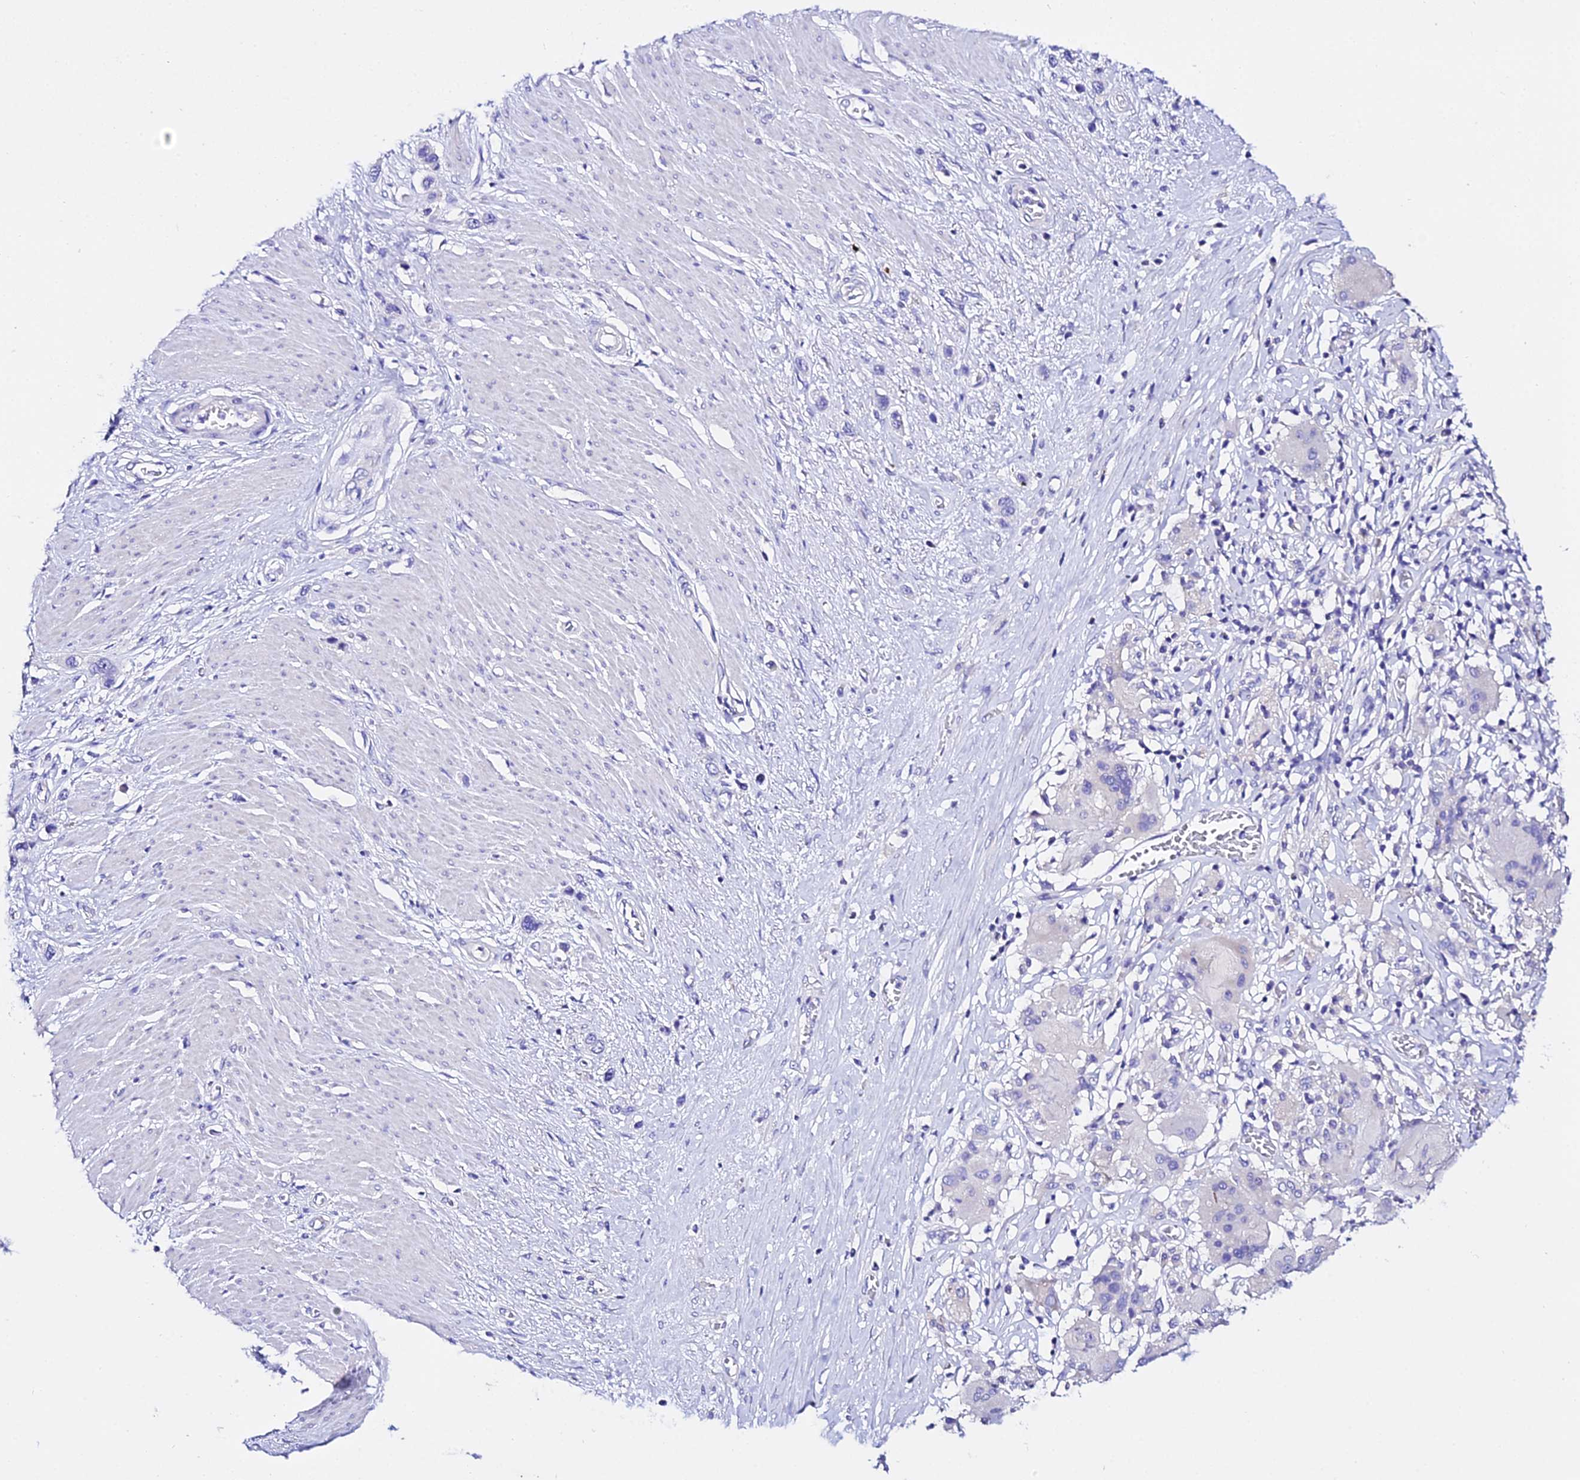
{"staining": {"intensity": "negative", "quantity": "none", "location": "none"}, "tissue": "stomach cancer", "cell_type": "Tumor cells", "image_type": "cancer", "snomed": [{"axis": "morphology", "description": "Adenocarcinoma, NOS"}, {"axis": "morphology", "description": "Adenocarcinoma, High grade"}, {"axis": "topography", "description": "Stomach, upper"}, {"axis": "topography", "description": "Stomach, lower"}], "caption": "Protein analysis of stomach cancer reveals no significant positivity in tumor cells.", "gene": "TMEM117", "patient": {"sex": "female", "age": 65}}